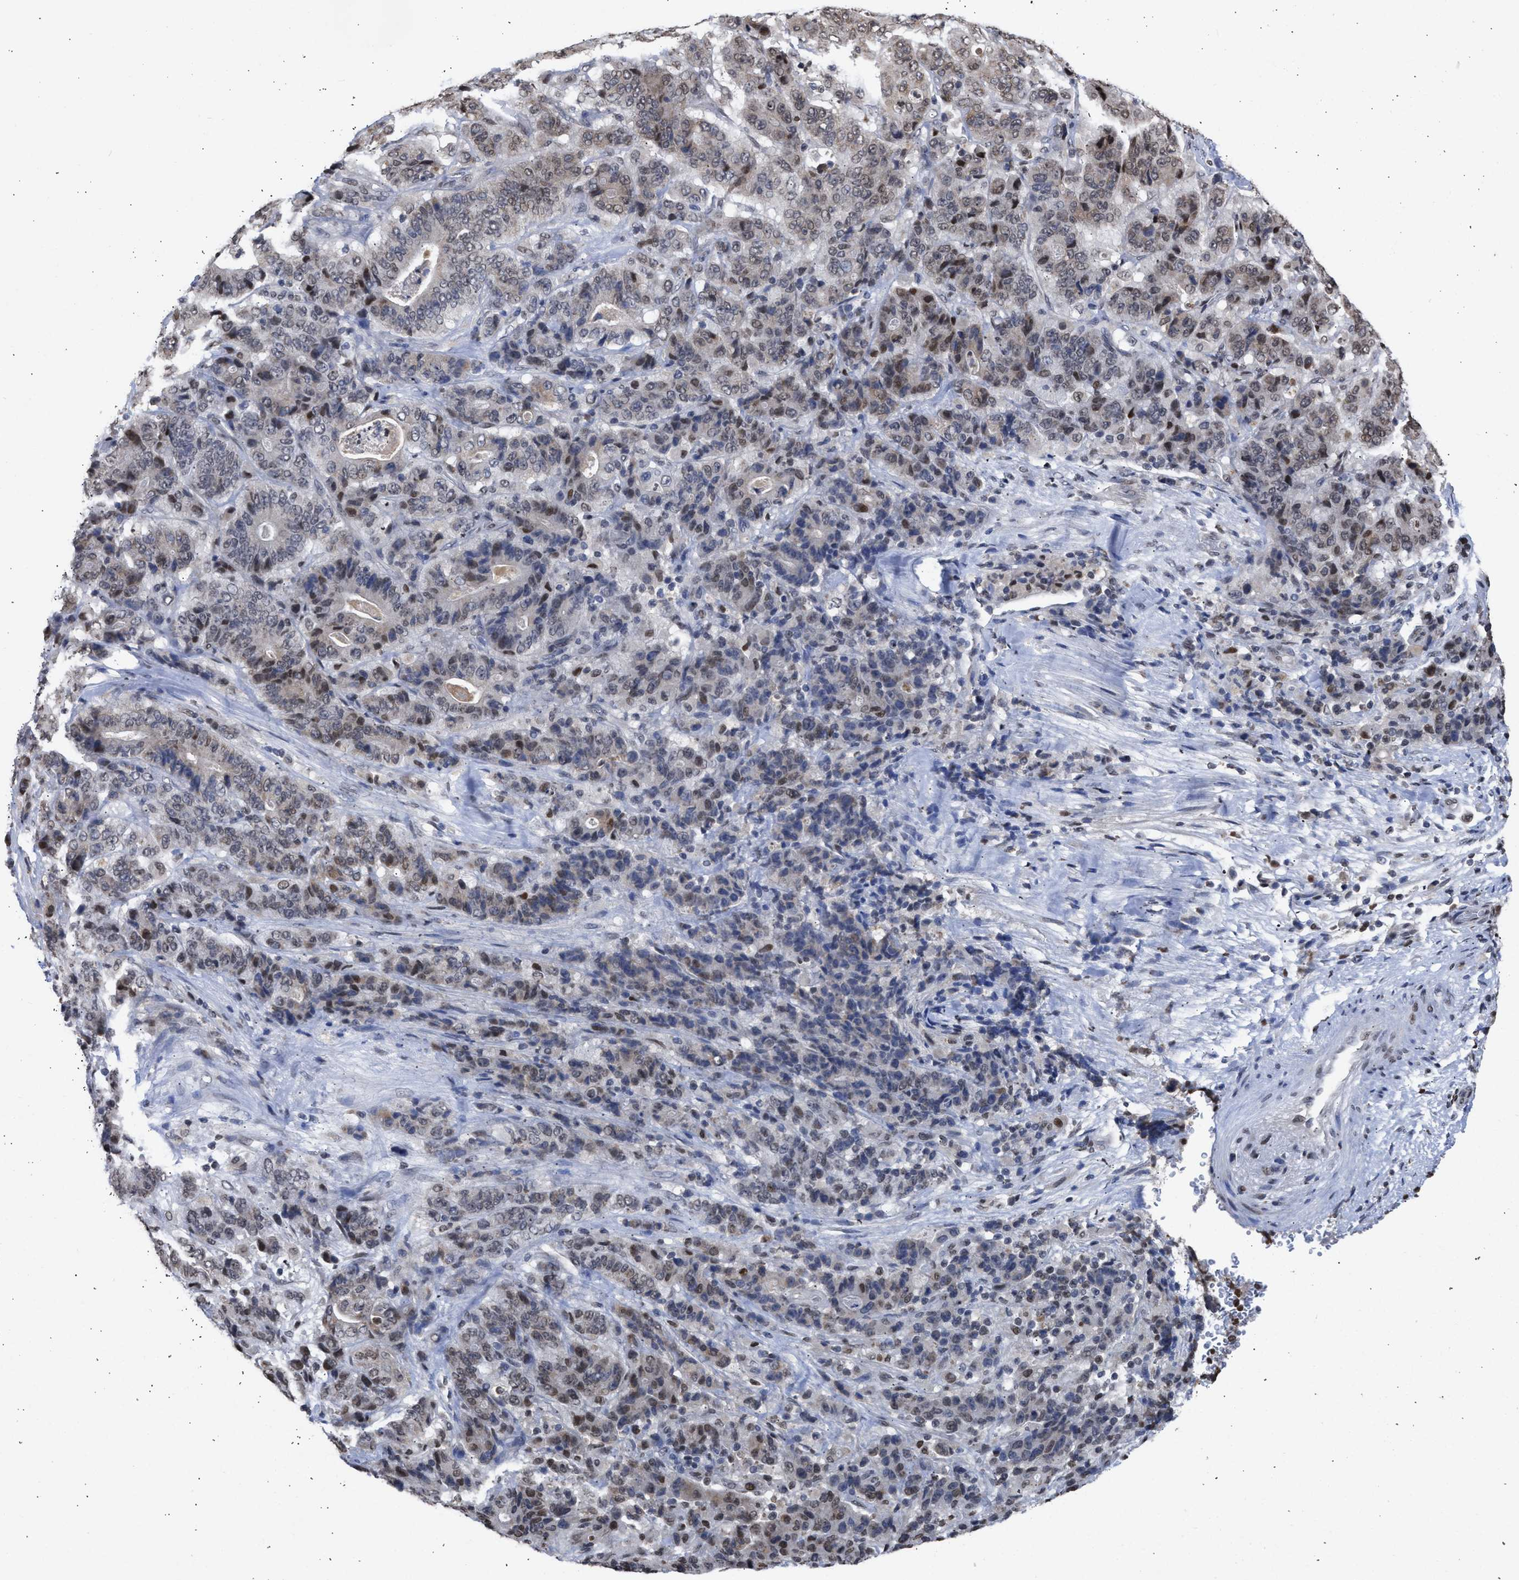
{"staining": {"intensity": "weak", "quantity": "25%-75%", "location": "cytoplasmic/membranous,nuclear"}, "tissue": "stomach cancer", "cell_type": "Tumor cells", "image_type": "cancer", "snomed": [{"axis": "morphology", "description": "Adenocarcinoma, NOS"}, {"axis": "topography", "description": "Stomach"}], "caption": "Stomach cancer stained with immunohistochemistry (IHC) reveals weak cytoplasmic/membranous and nuclear positivity in approximately 25%-75% of tumor cells.", "gene": "NUP35", "patient": {"sex": "female", "age": 73}}